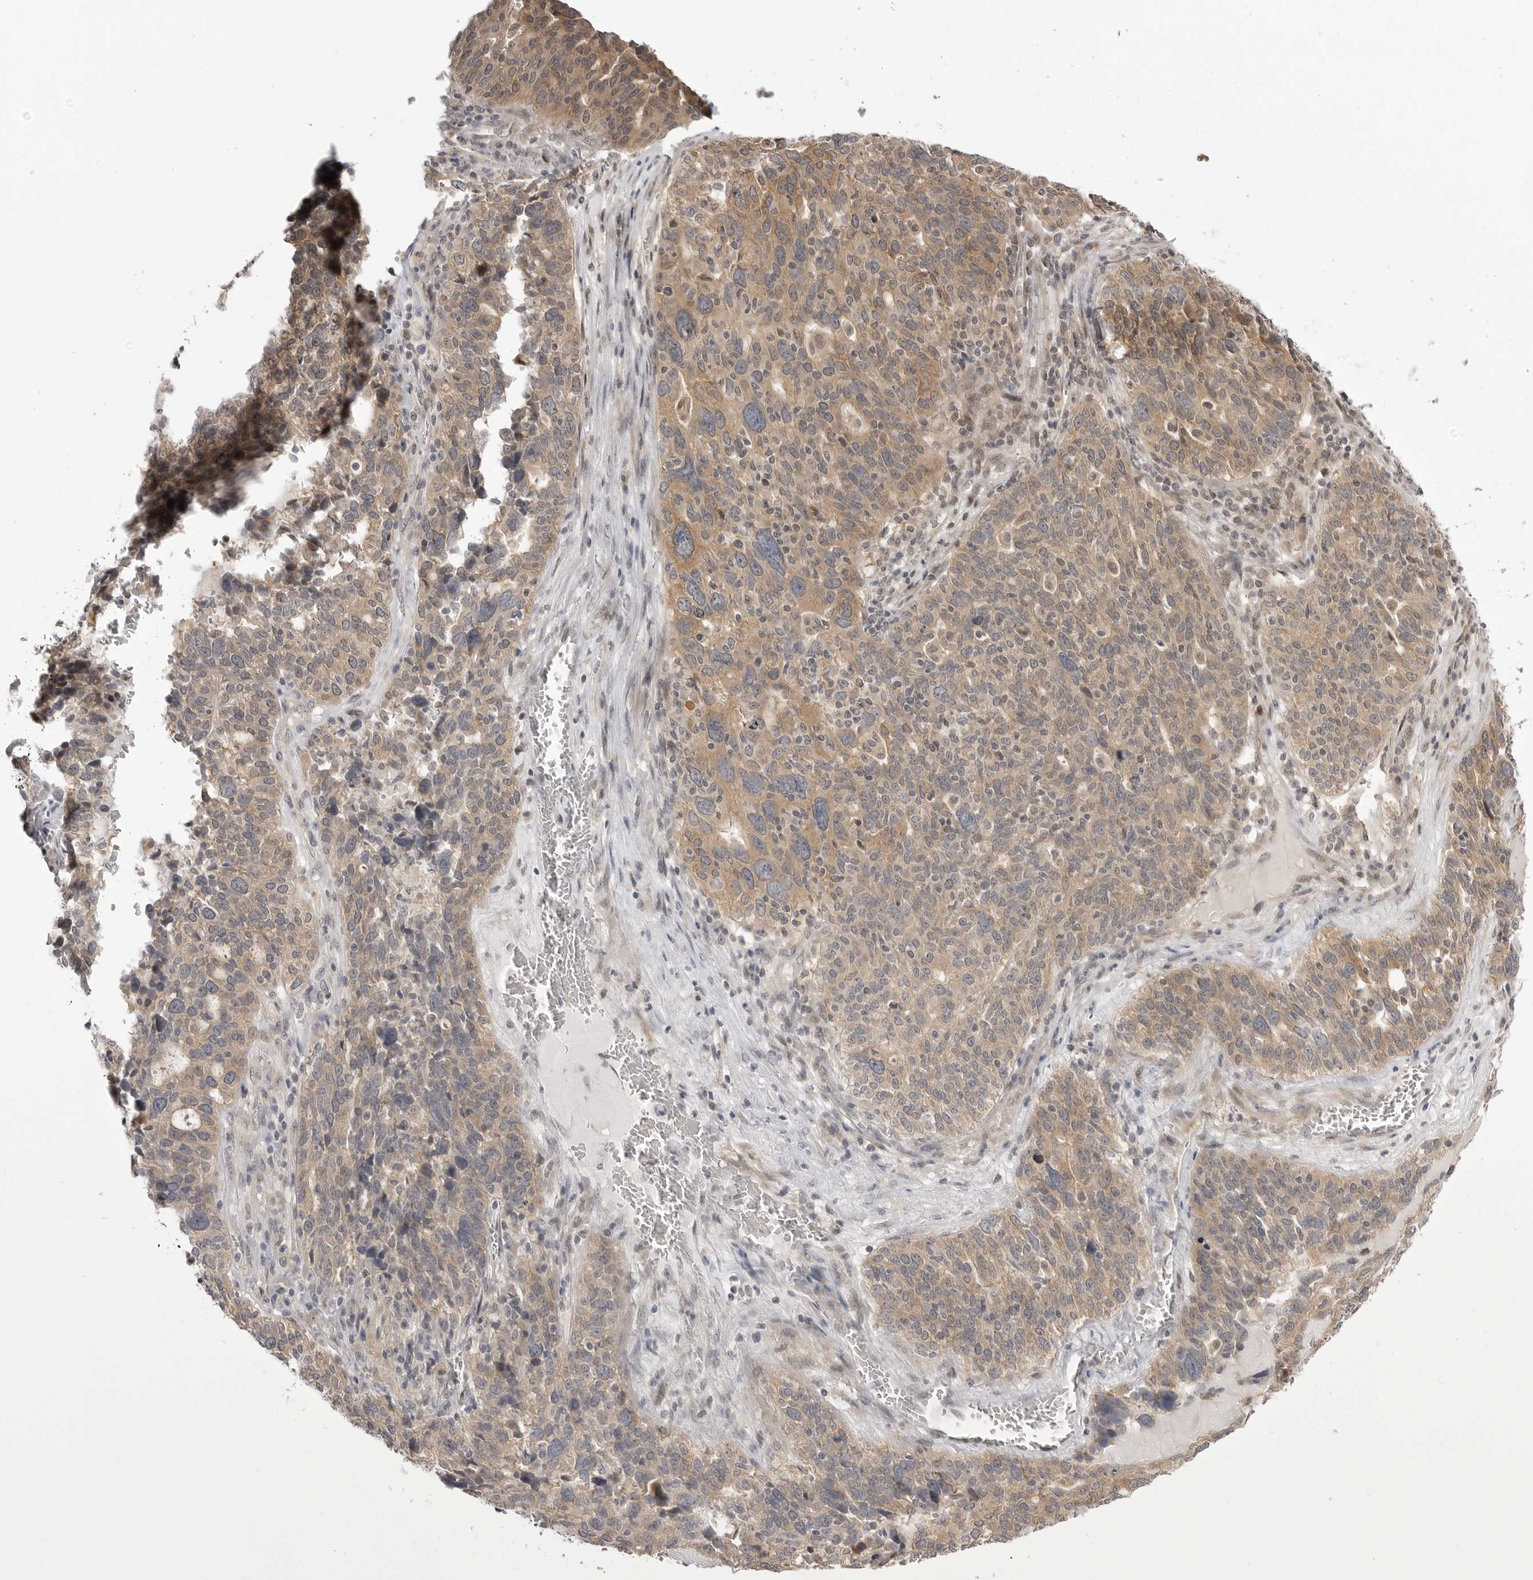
{"staining": {"intensity": "moderate", "quantity": ">75%", "location": "cytoplasmic/membranous"}, "tissue": "ovarian cancer", "cell_type": "Tumor cells", "image_type": "cancer", "snomed": [{"axis": "morphology", "description": "Cystadenocarcinoma, serous, NOS"}, {"axis": "topography", "description": "Ovary"}], "caption": "Protein staining by IHC exhibits moderate cytoplasmic/membranous staining in approximately >75% of tumor cells in ovarian serous cystadenocarcinoma. (DAB (3,3'-diaminobenzidine) = brown stain, brightfield microscopy at high magnification).", "gene": "PTK2B", "patient": {"sex": "female", "age": 59}}